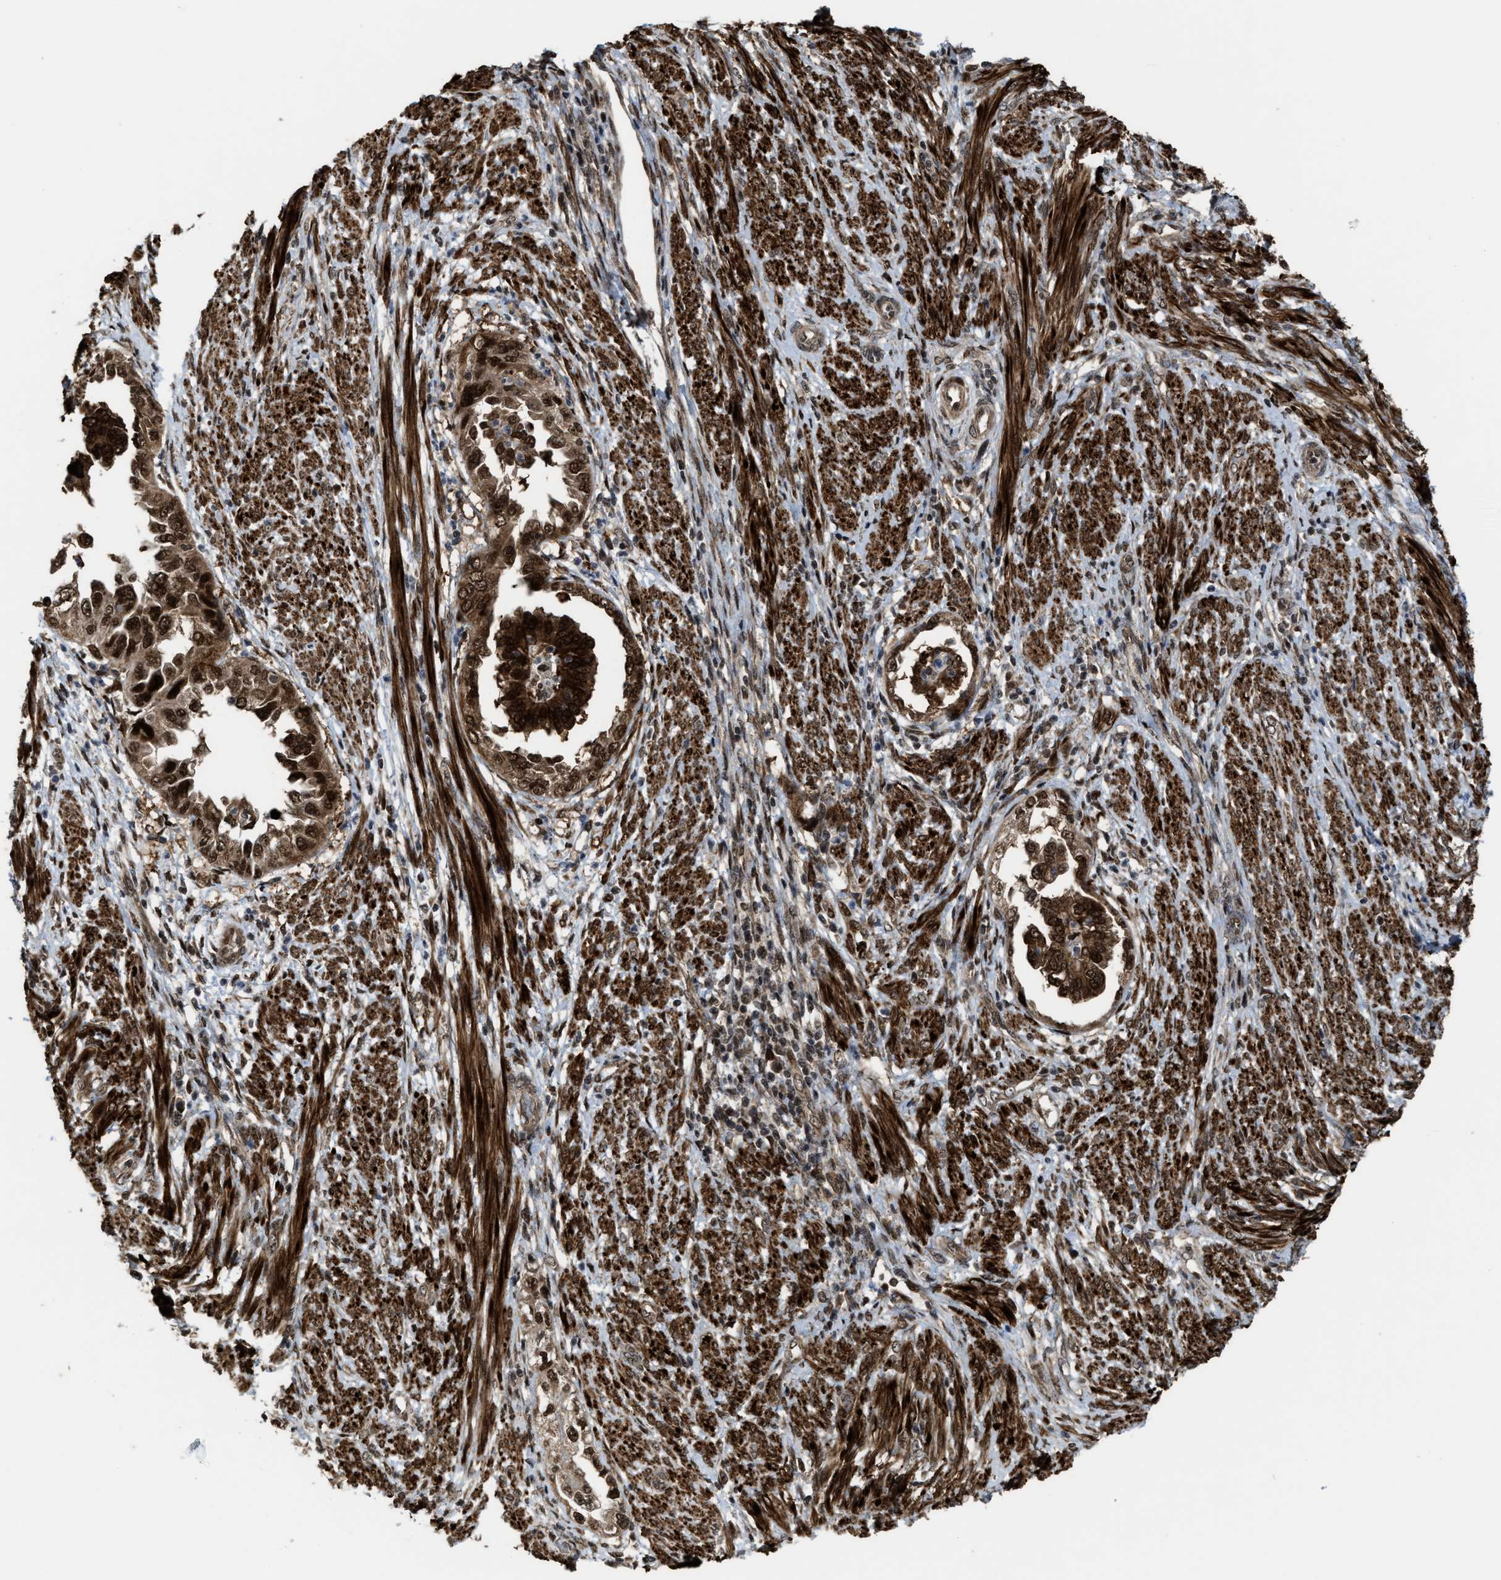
{"staining": {"intensity": "strong", "quantity": ">75%", "location": "cytoplasmic/membranous,nuclear"}, "tissue": "endometrial cancer", "cell_type": "Tumor cells", "image_type": "cancer", "snomed": [{"axis": "morphology", "description": "Adenocarcinoma, NOS"}, {"axis": "topography", "description": "Endometrium"}], "caption": "A histopathology image showing strong cytoplasmic/membranous and nuclear expression in about >75% of tumor cells in endometrial cancer (adenocarcinoma), as visualized by brown immunohistochemical staining.", "gene": "ZNF250", "patient": {"sex": "female", "age": 85}}